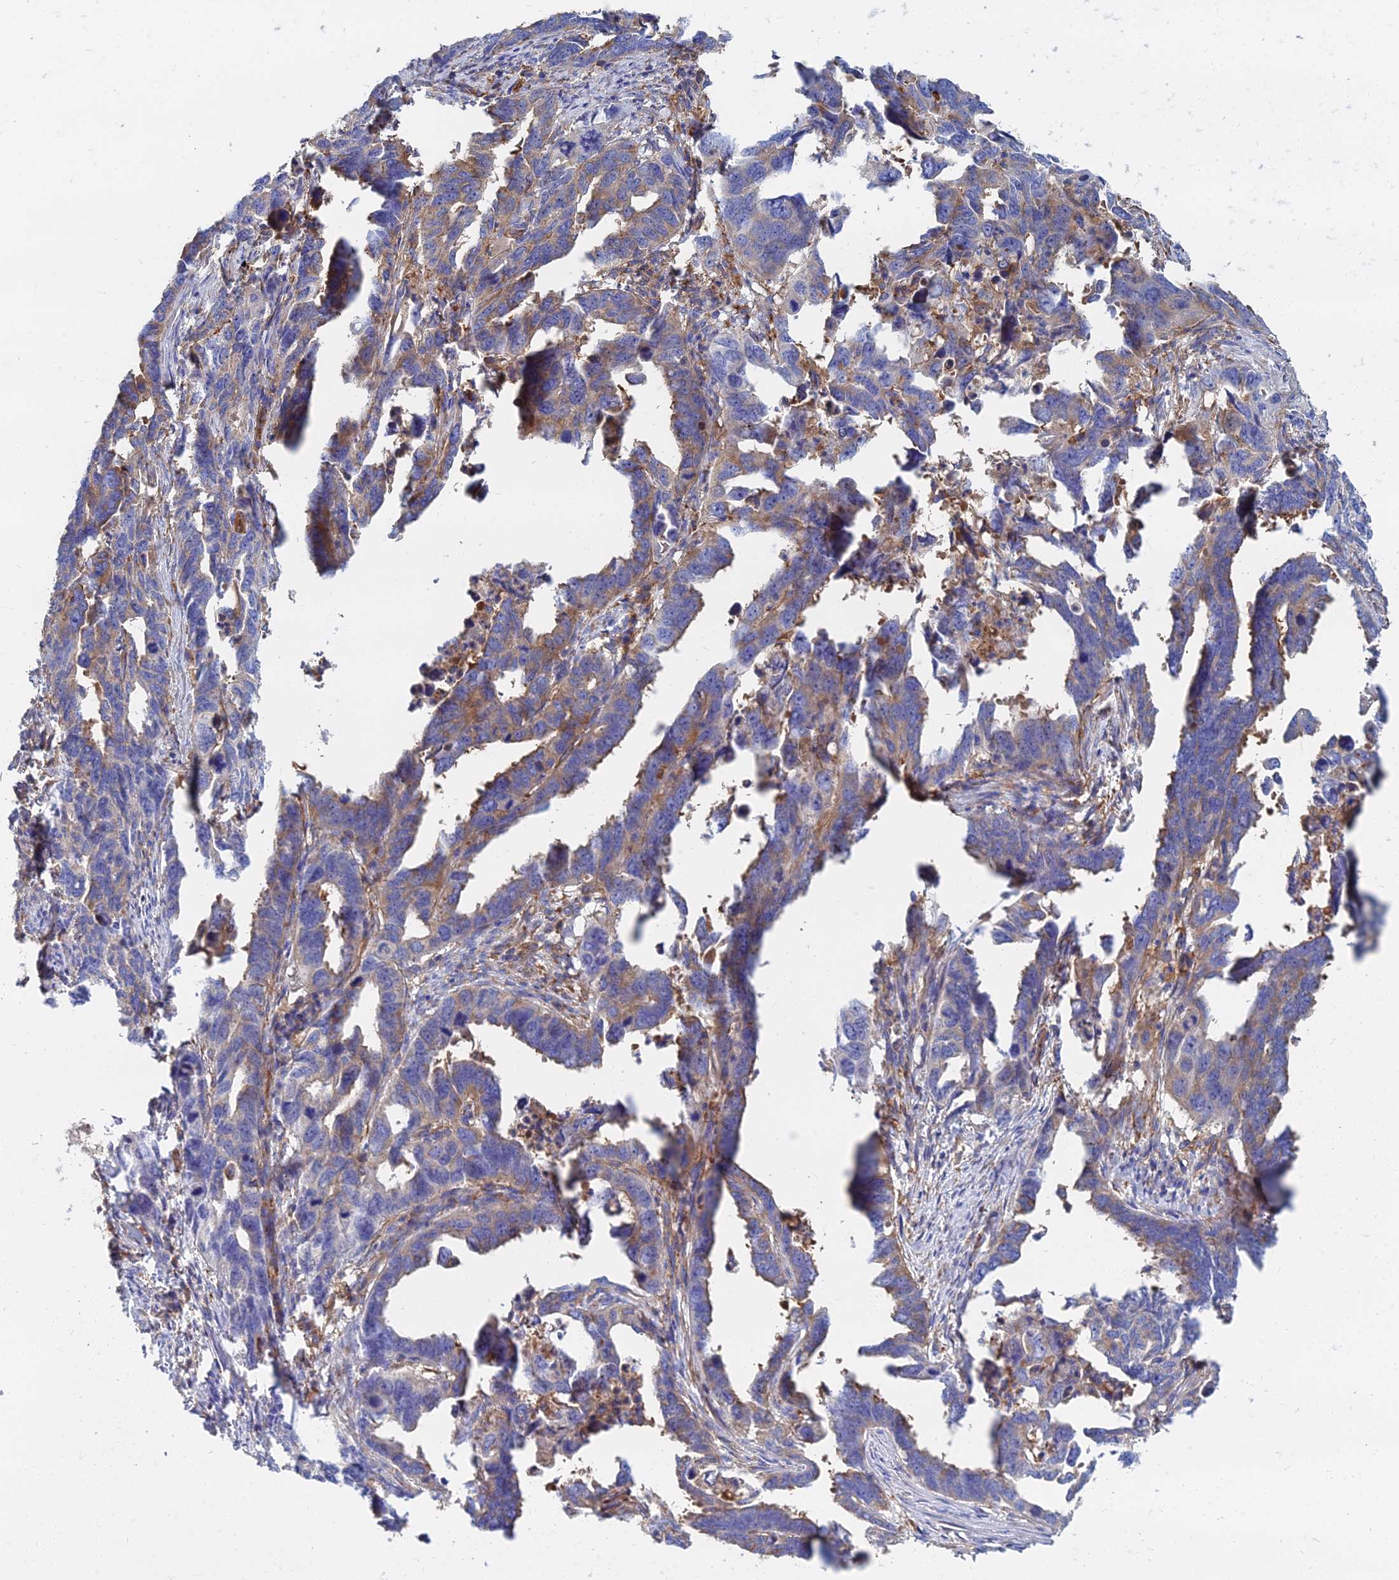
{"staining": {"intensity": "moderate", "quantity": "25%-75%", "location": "cytoplasmic/membranous"}, "tissue": "endometrial cancer", "cell_type": "Tumor cells", "image_type": "cancer", "snomed": [{"axis": "morphology", "description": "Adenocarcinoma, NOS"}, {"axis": "topography", "description": "Endometrium"}], "caption": "Immunohistochemical staining of endometrial adenocarcinoma exhibits medium levels of moderate cytoplasmic/membranous protein positivity in approximately 25%-75% of tumor cells.", "gene": "GPR42", "patient": {"sex": "female", "age": 65}}